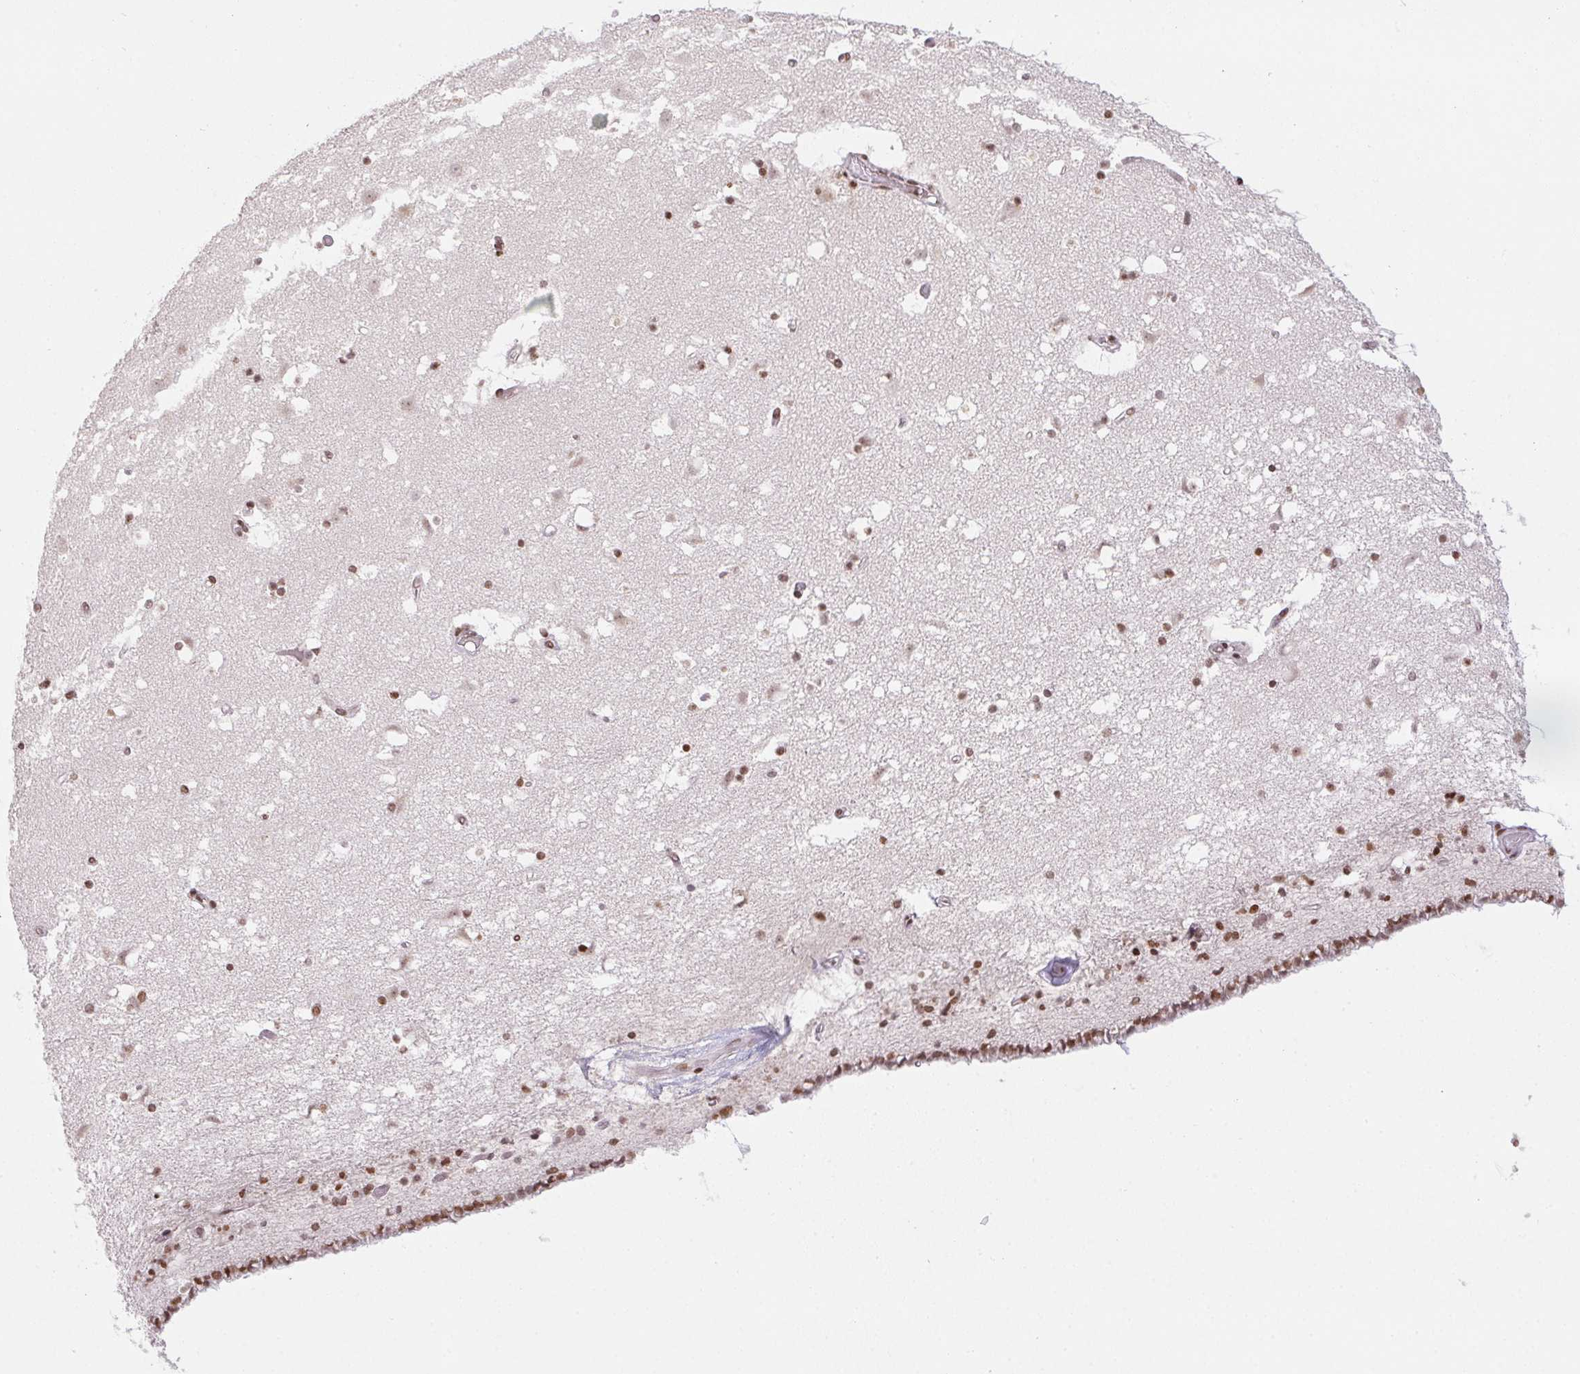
{"staining": {"intensity": "moderate", "quantity": "25%-75%", "location": "nuclear"}, "tissue": "caudate", "cell_type": "Glial cells", "image_type": "normal", "snomed": [{"axis": "morphology", "description": "Normal tissue, NOS"}, {"axis": "topography", "description": "Lateral ventricle wall"}], "caption": "This is a photomicrograph of IHC staining of normal caudate, which shows moderate positivity in the nuclear of glial cells.", "gene": "RNF181", "patient": {"sex": "female", "age": 42}}